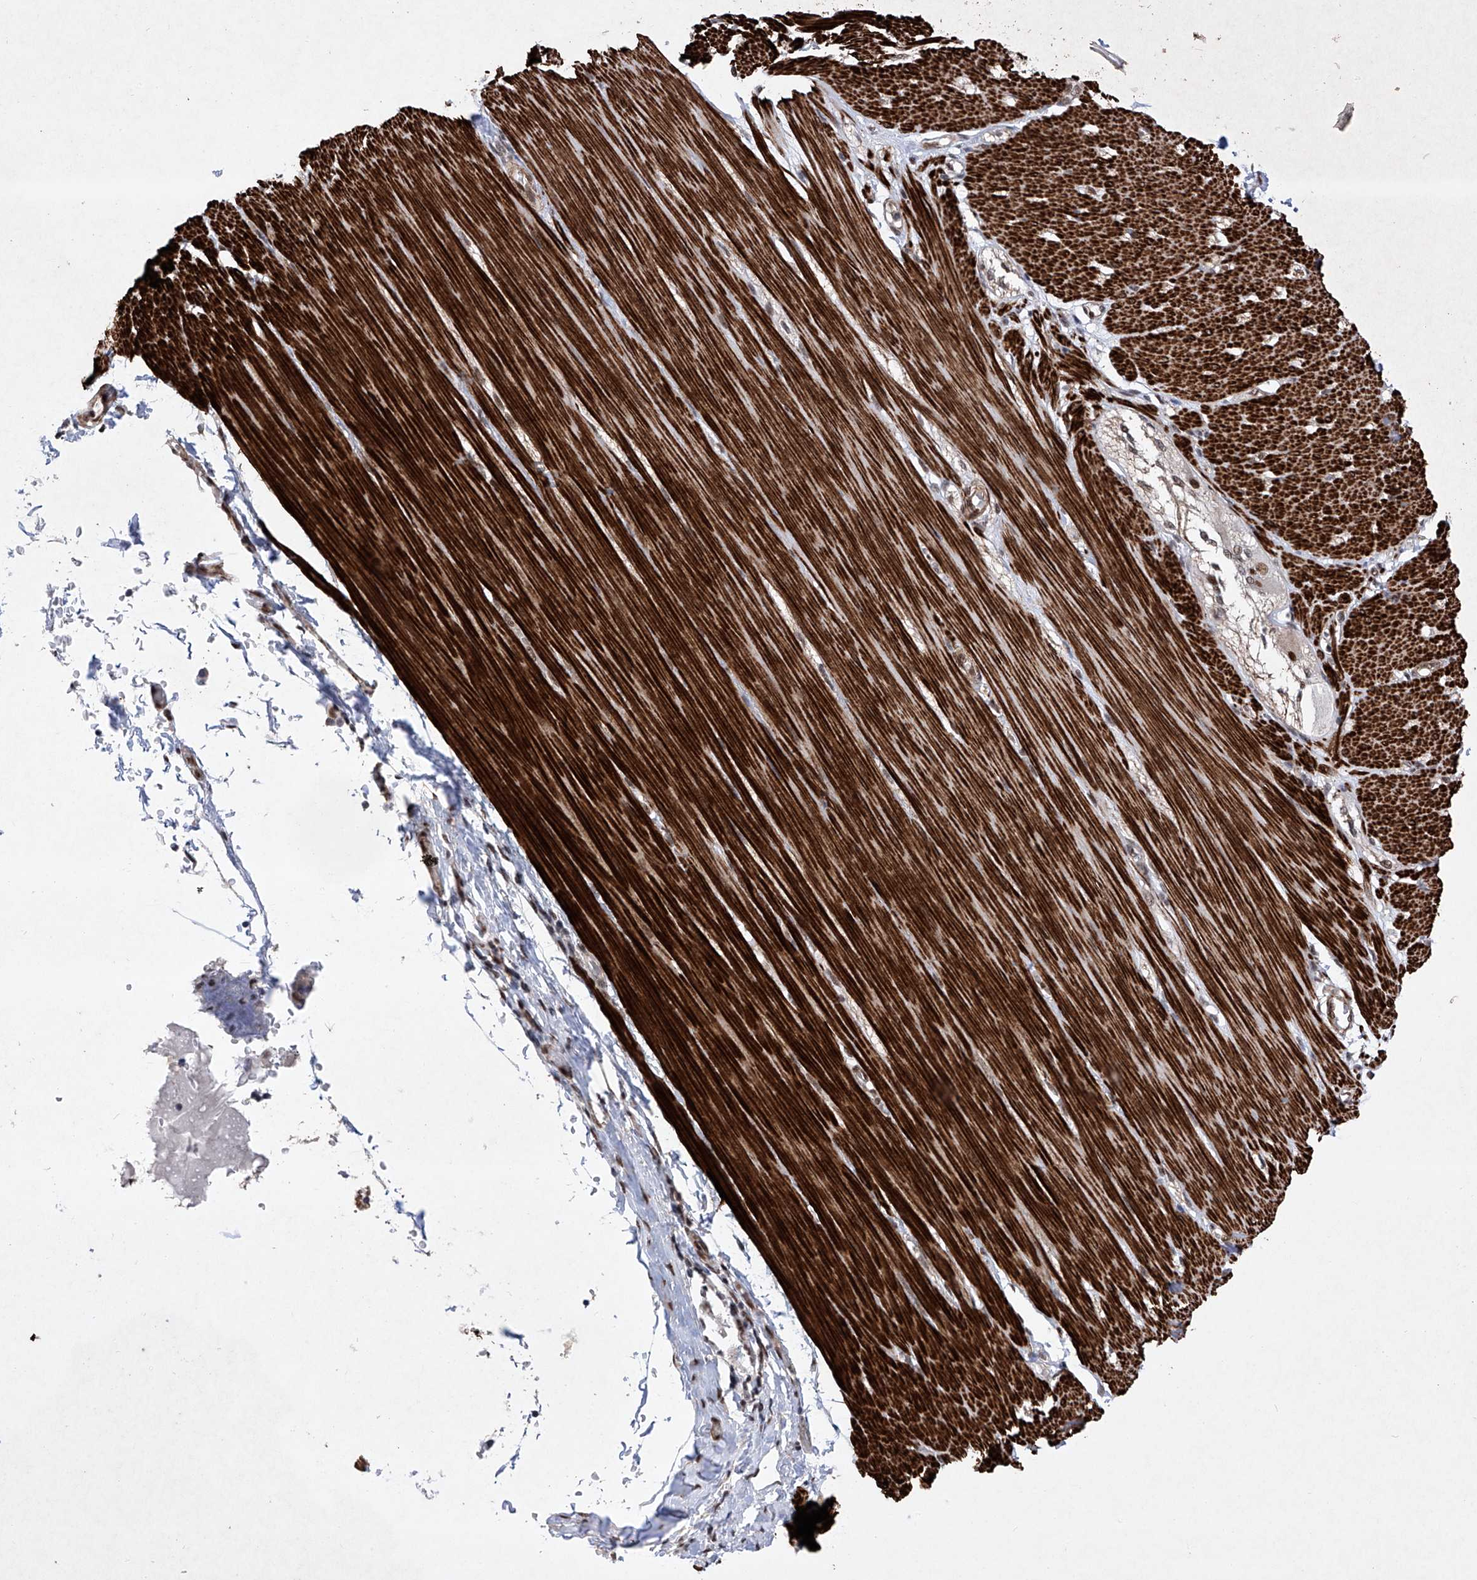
{"staining": {"intensity": "strong", "quantity": ">75%", "location": "cytoplasmic/membranous,nuclear"}, "tissue": "smooth muscle", "cell_type": "Smooth muscle cells", "image_type": "normal", "snomed": [{"axis": "morphology", "description": "Normal tissue, NOS"}, {"axis": "morphology", "description": "Adenocarcinoma, NOS"}, {"axis": "topography", "description": "Colon"}, {"axis": "topography", "description": "Peripheral nerve tissue"}], "caption": "Protein staining displays strong cytoplasmic/membranous,nuclear positivity in approximately >75% of smooth muscle cells in unremarkable smooth muscle. (DAB IHC with brightfield microscopy, high magnification).", "gene": "NFATC4", "patient": {"sex": "male", "age": 14}}